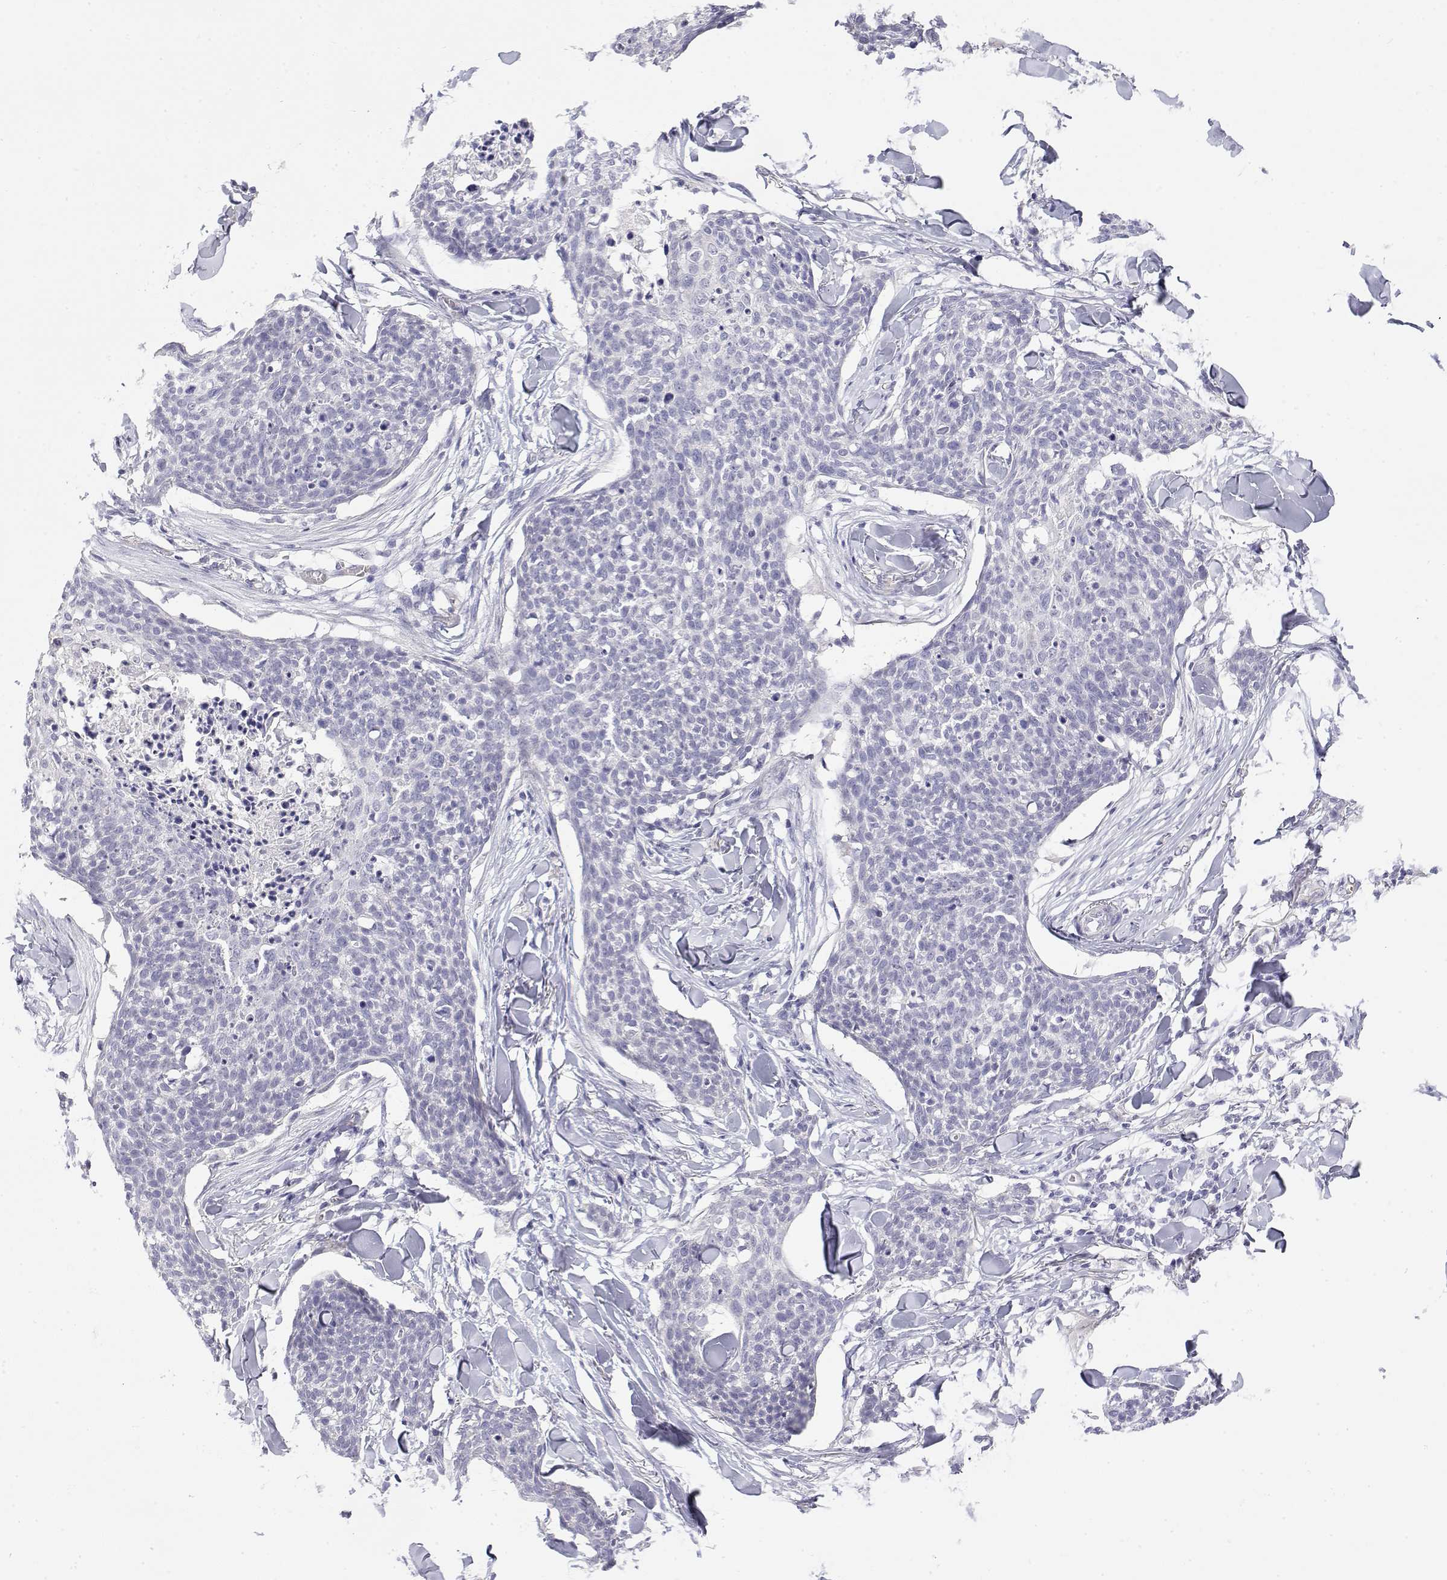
{"staining": {"intensity": "negative", "quantity": "none", "location": "none"}, "tissue": "skin cancer", "cell_type": "Tumor cells", "image_type": "cancer", "snomed": [{"axis": "morphology", "description": "Squamous cell carcinoma, NOS"}, {"axis": "topography", "description": "Skin"}, {"axis": "topography", "description": "Vulva"}], "caption": "A high-resolution photomicrograph shows immunohistochemistry staining of squamous cell carcinoma (skin), which exhibits no significant expression in tumor cells.", "gene": "MISP", "patient": {"sex": "female", "age": 75}}